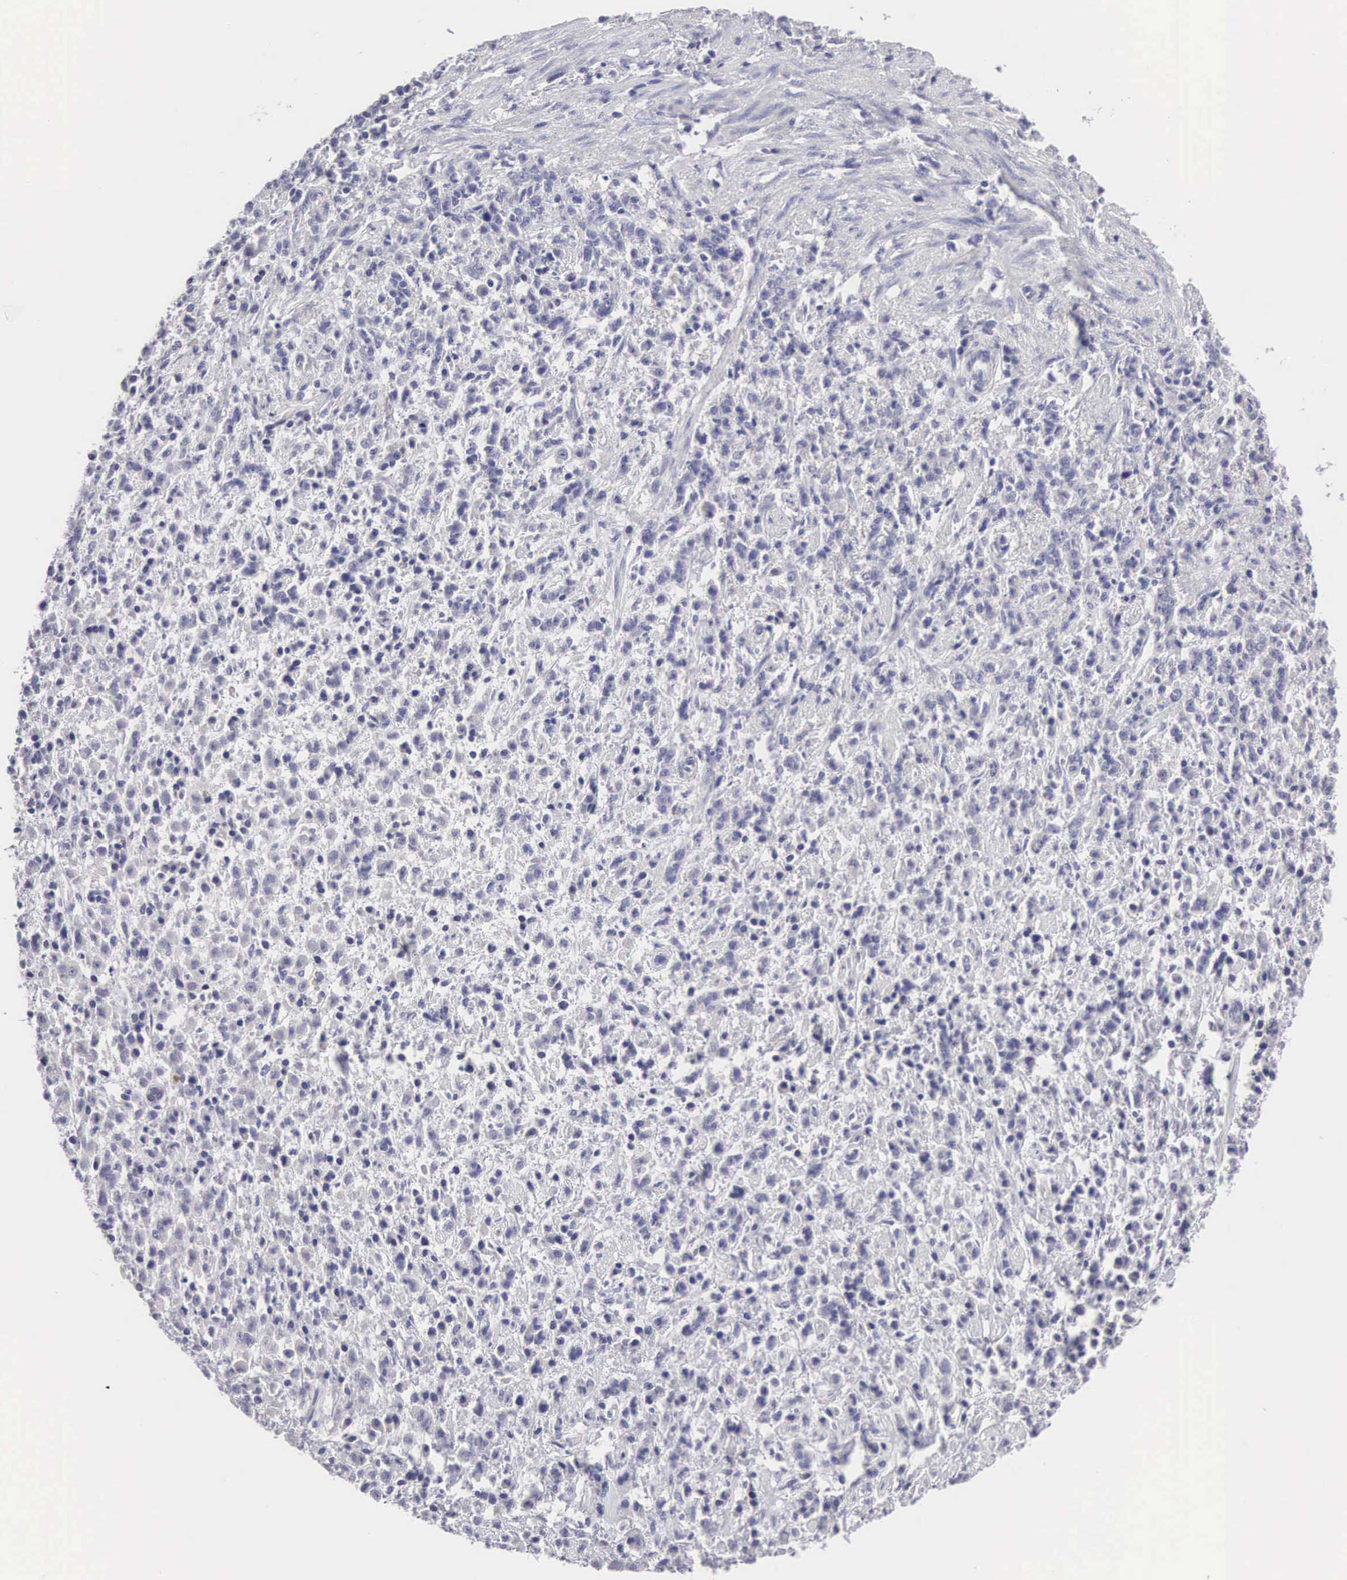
{"staining": {"intensity": "negative", "quantity": "none", "location": "none"}, "tissue": "stomach cancer", "cell_type": "Tumor cells", "image_type": "cancer", "snomed": [{"axis": "morphology", "description": "Adenocarcinoma, NOS"}, {"axis": "topography", "description": "Stomach, lower"}], "caption": "Histopathology image shows no significant protein positivity in tumor cells of stomach cancer.", "gene": "SLITRK4", "patient": {"sex": "male", "age": 88}}